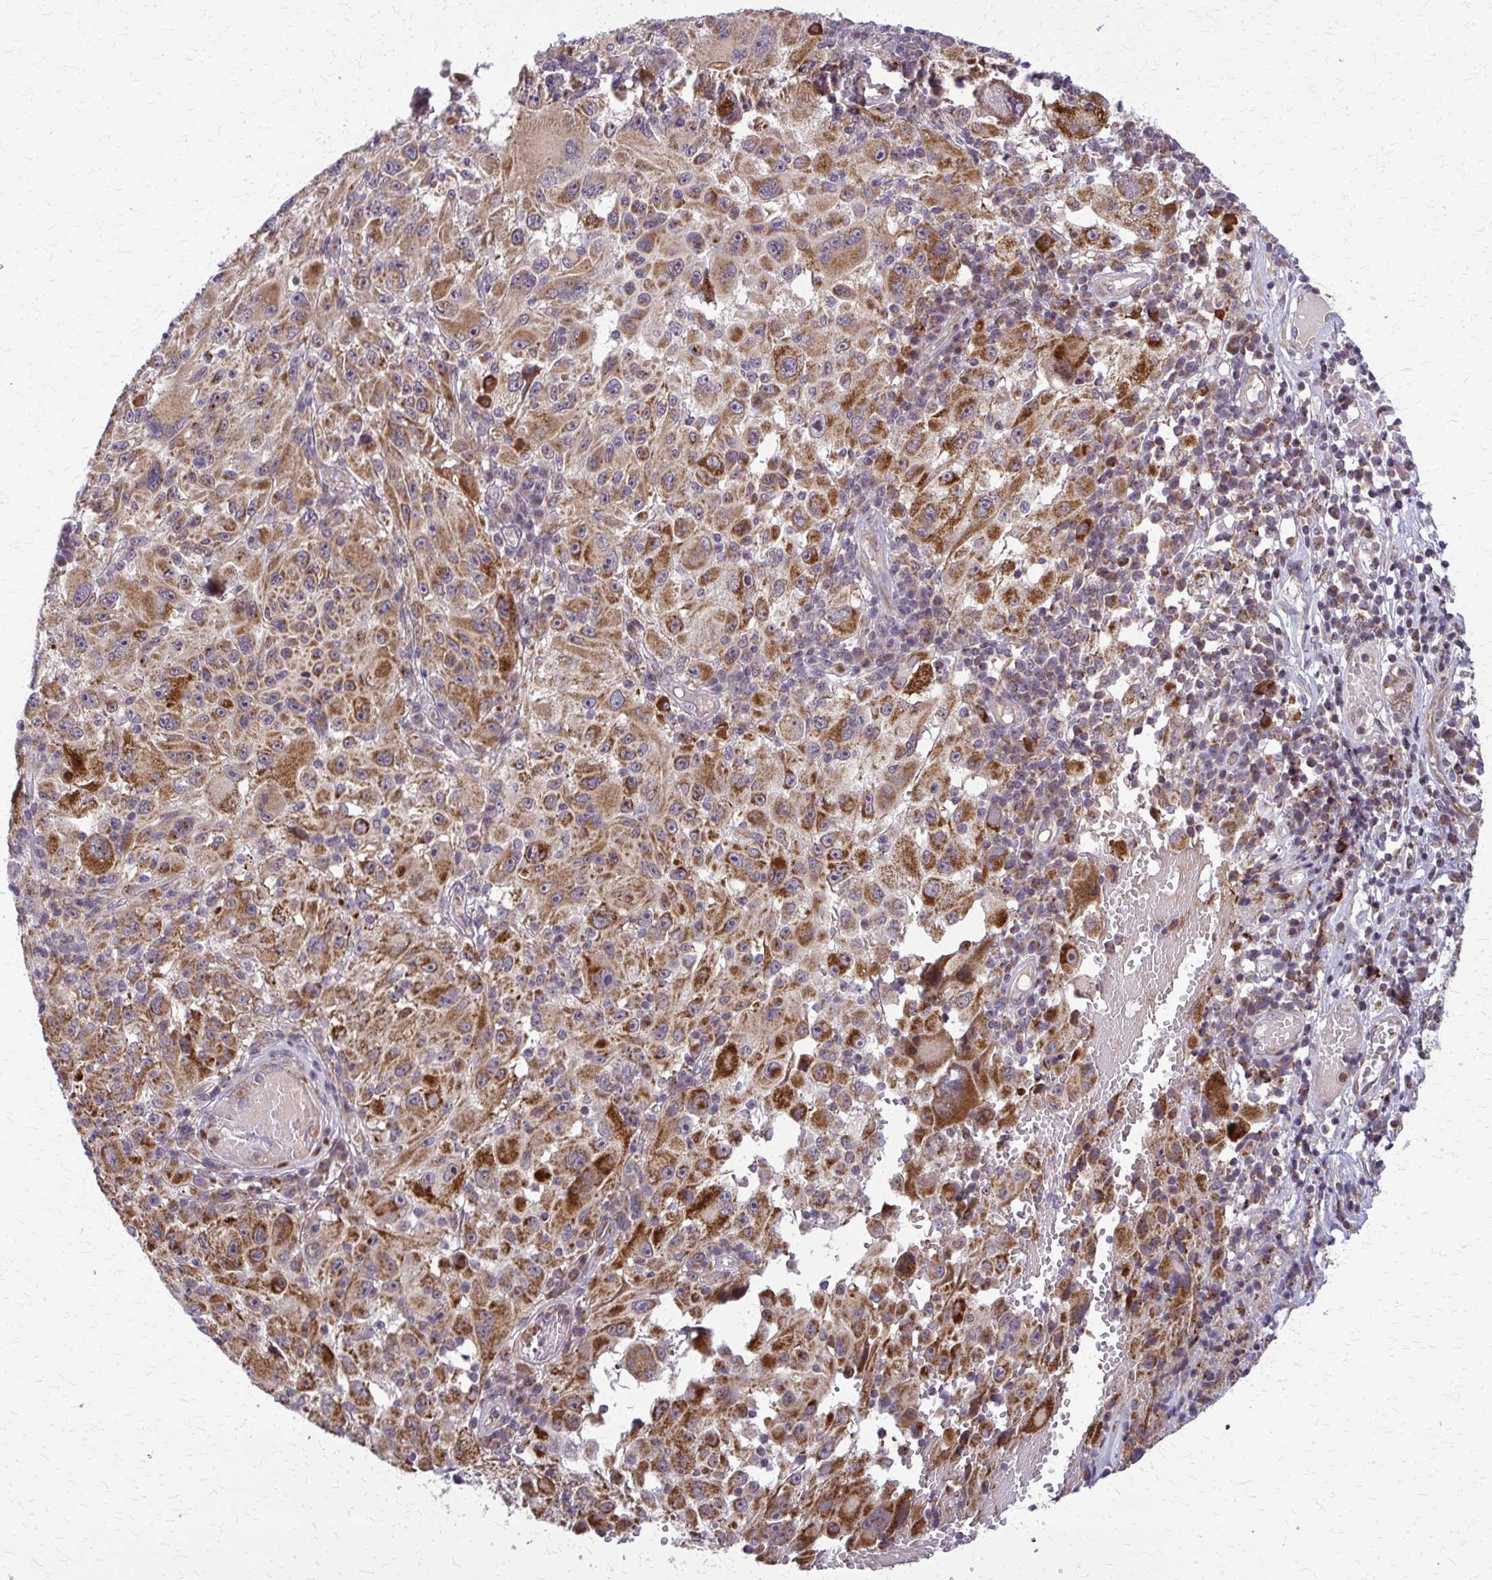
{"staining": {"intensity": "strong", "quantity": ">75%", "location": "cytoplasmic/membranous"}, "tissue": "melanoma", "cell_type": "Tumor cells", "image_type": "cancer", "snomed": [{"axis": "morphology", "description": "Malignant melanoma, NOS"}, {"axis": "topography", "description": "Skin"}], "caption": "Immunohistochemistry (IHC) staining of melanoma, which demonstrates high levels of strong cytoplasmic/membranous staining in approximately >75% of tumor cells indicating strong cytoplasmic/membranous protein positivity. The staining was performed using DAB (brown) for protein detection and nuclei were counterstained in hematoxylin (blue).", "gene": "MCCC1", "patient": {"sex": "female", "age": 71}}